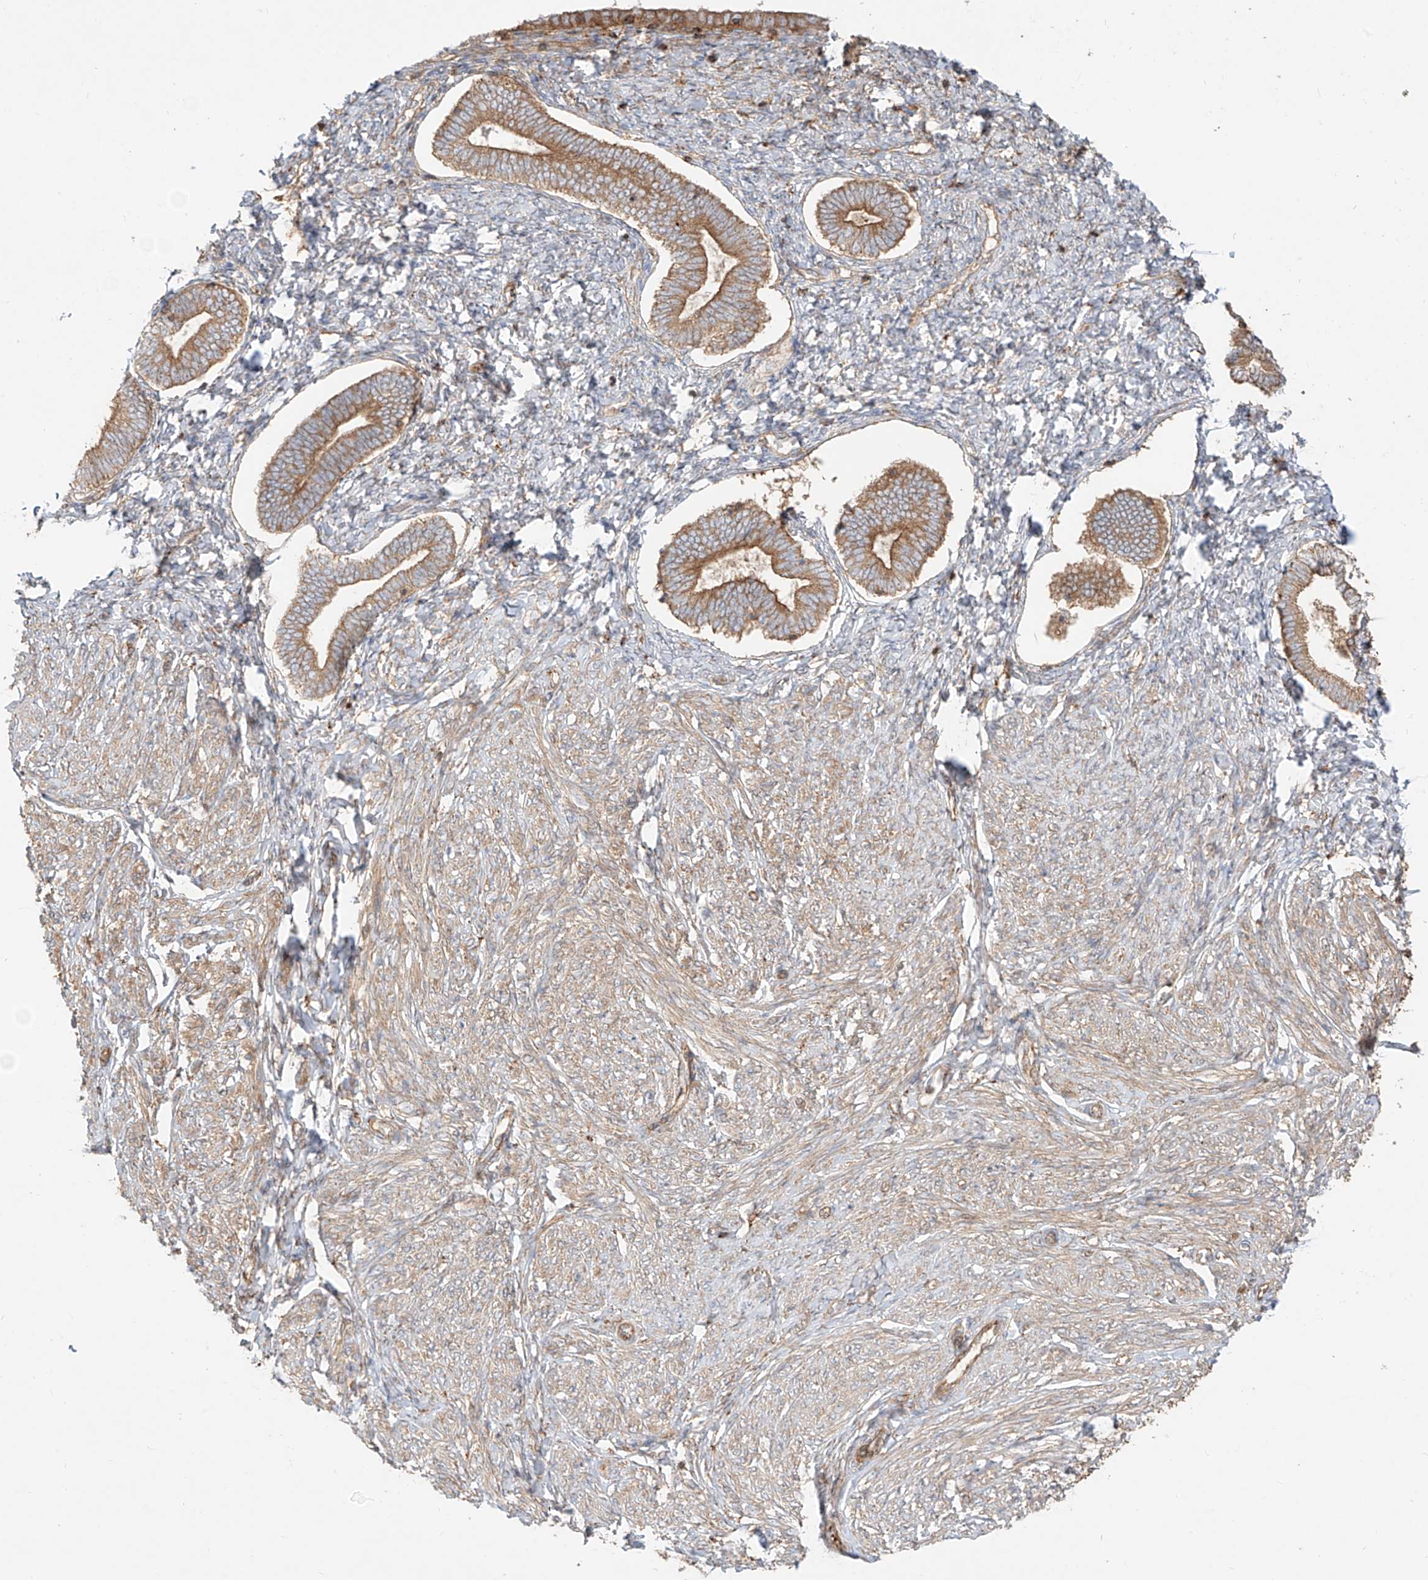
{"staining": {"intensity": "strong", "quantity": ">75%", "location": "cytoplasmic/membranous"}, "tissue": "endometrium", "cell_type": "Cells in endometrial stroma", "image_type": "normal", "snomed": [{"axis": "morphology", "description": "Normal tissue, NOS"}, {"axis": "topography", "description": "Endometrium"}], "caption": "Strong cytoplasmic/membranous expression for a protein is present in about >75% of cells in endometrial stroma of benign endometrium using immunohistochemistry.", "gene": "SNX9", "patient": {"sex": "female", "age": 72}}